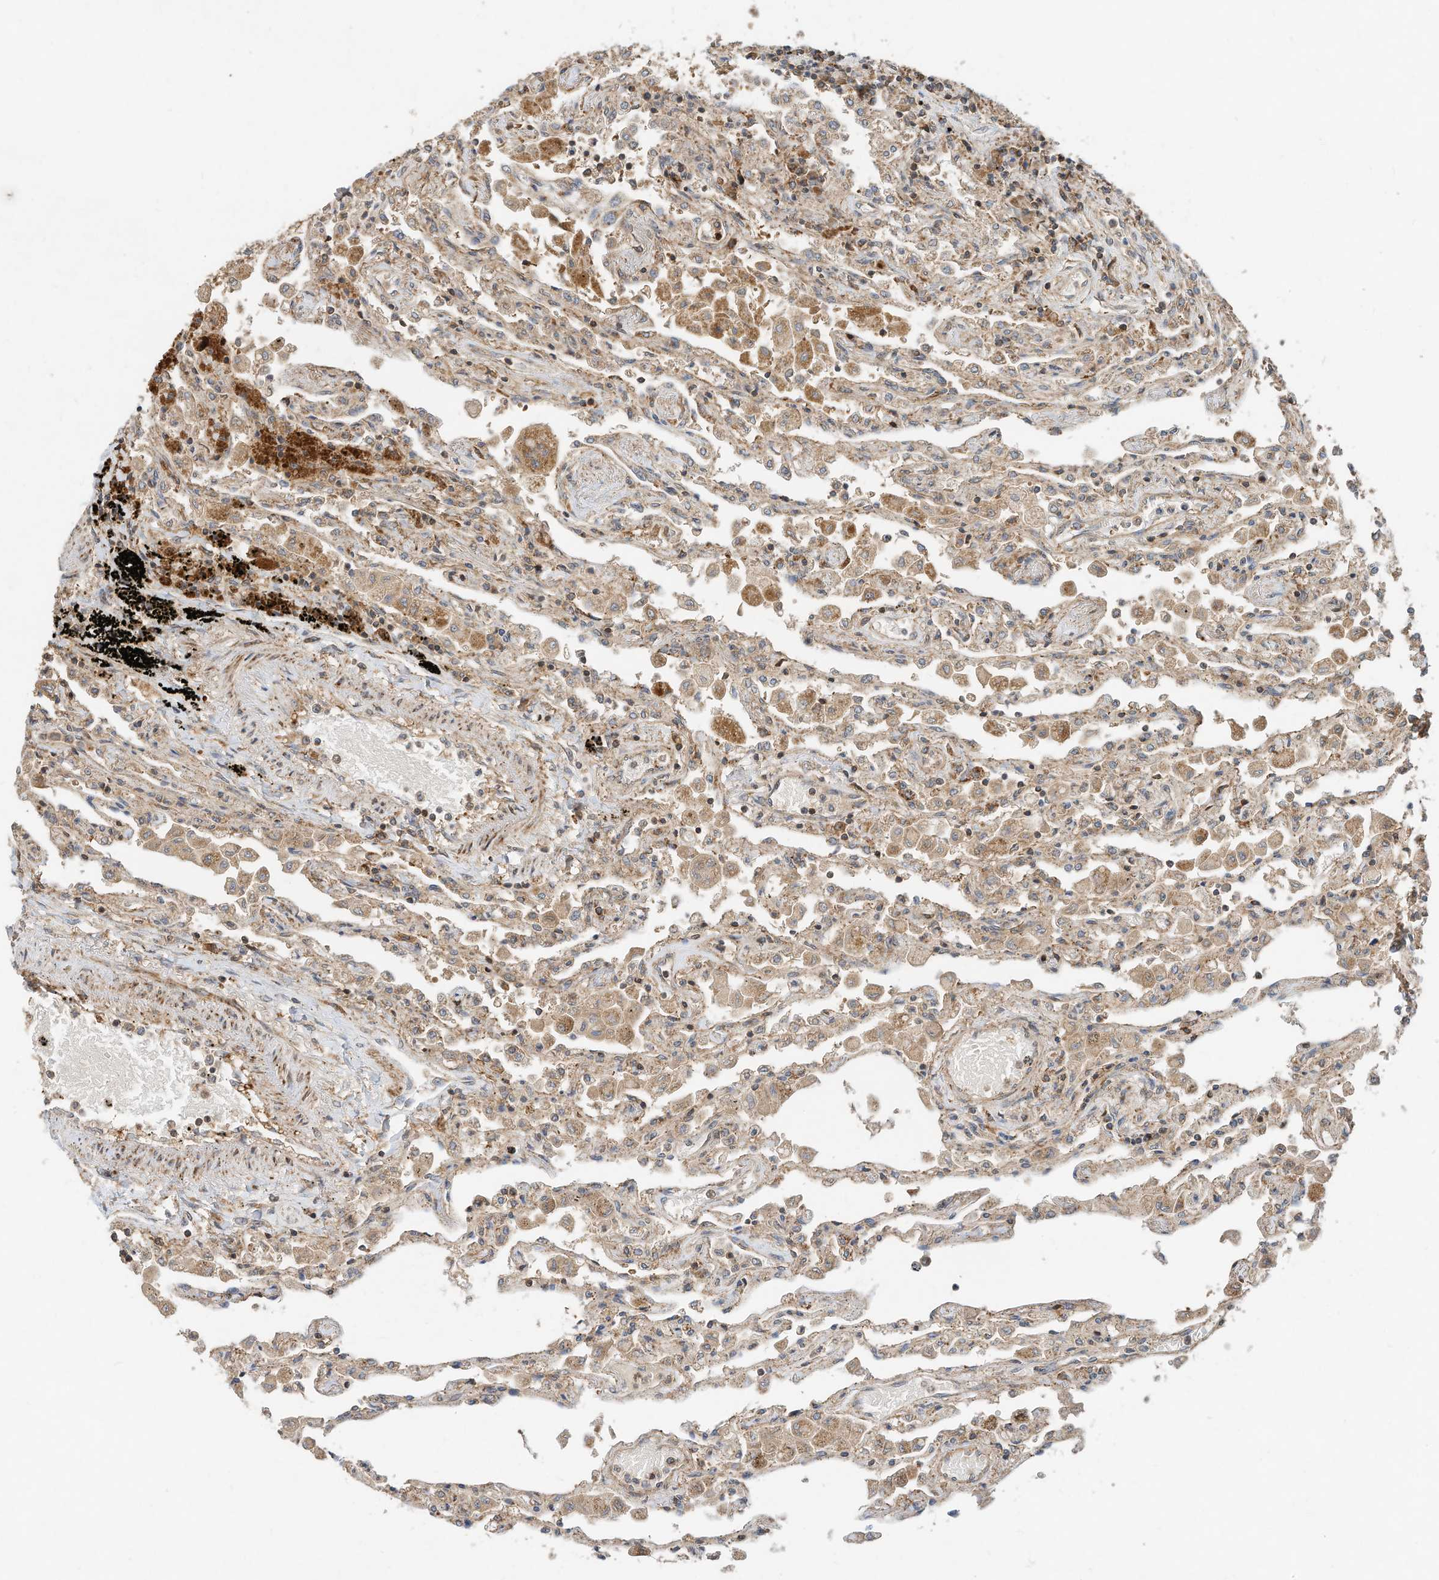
{"staining": {"intensity": "moderate", "quantity": ">75%", "location": "cytoplasmic/membranous"}, "tissue": "lung", "cell_type": "Alveolar cells", "image_type": "normal", "snomed": [{"axis": "morphology", "description": "Normal tissue, NOS"}, {"axis": "topography", "description": "Bronchus"}, {"axis": "topography", "description": "Lung"}], "caption": "Protein staining of unremarkable lung demonstrates moderate cytoplasmic/membranous expression in about >75% of alveolar cells.", "gene": "CPAMD8", "patient": {"sex": "female", "age": 49}}